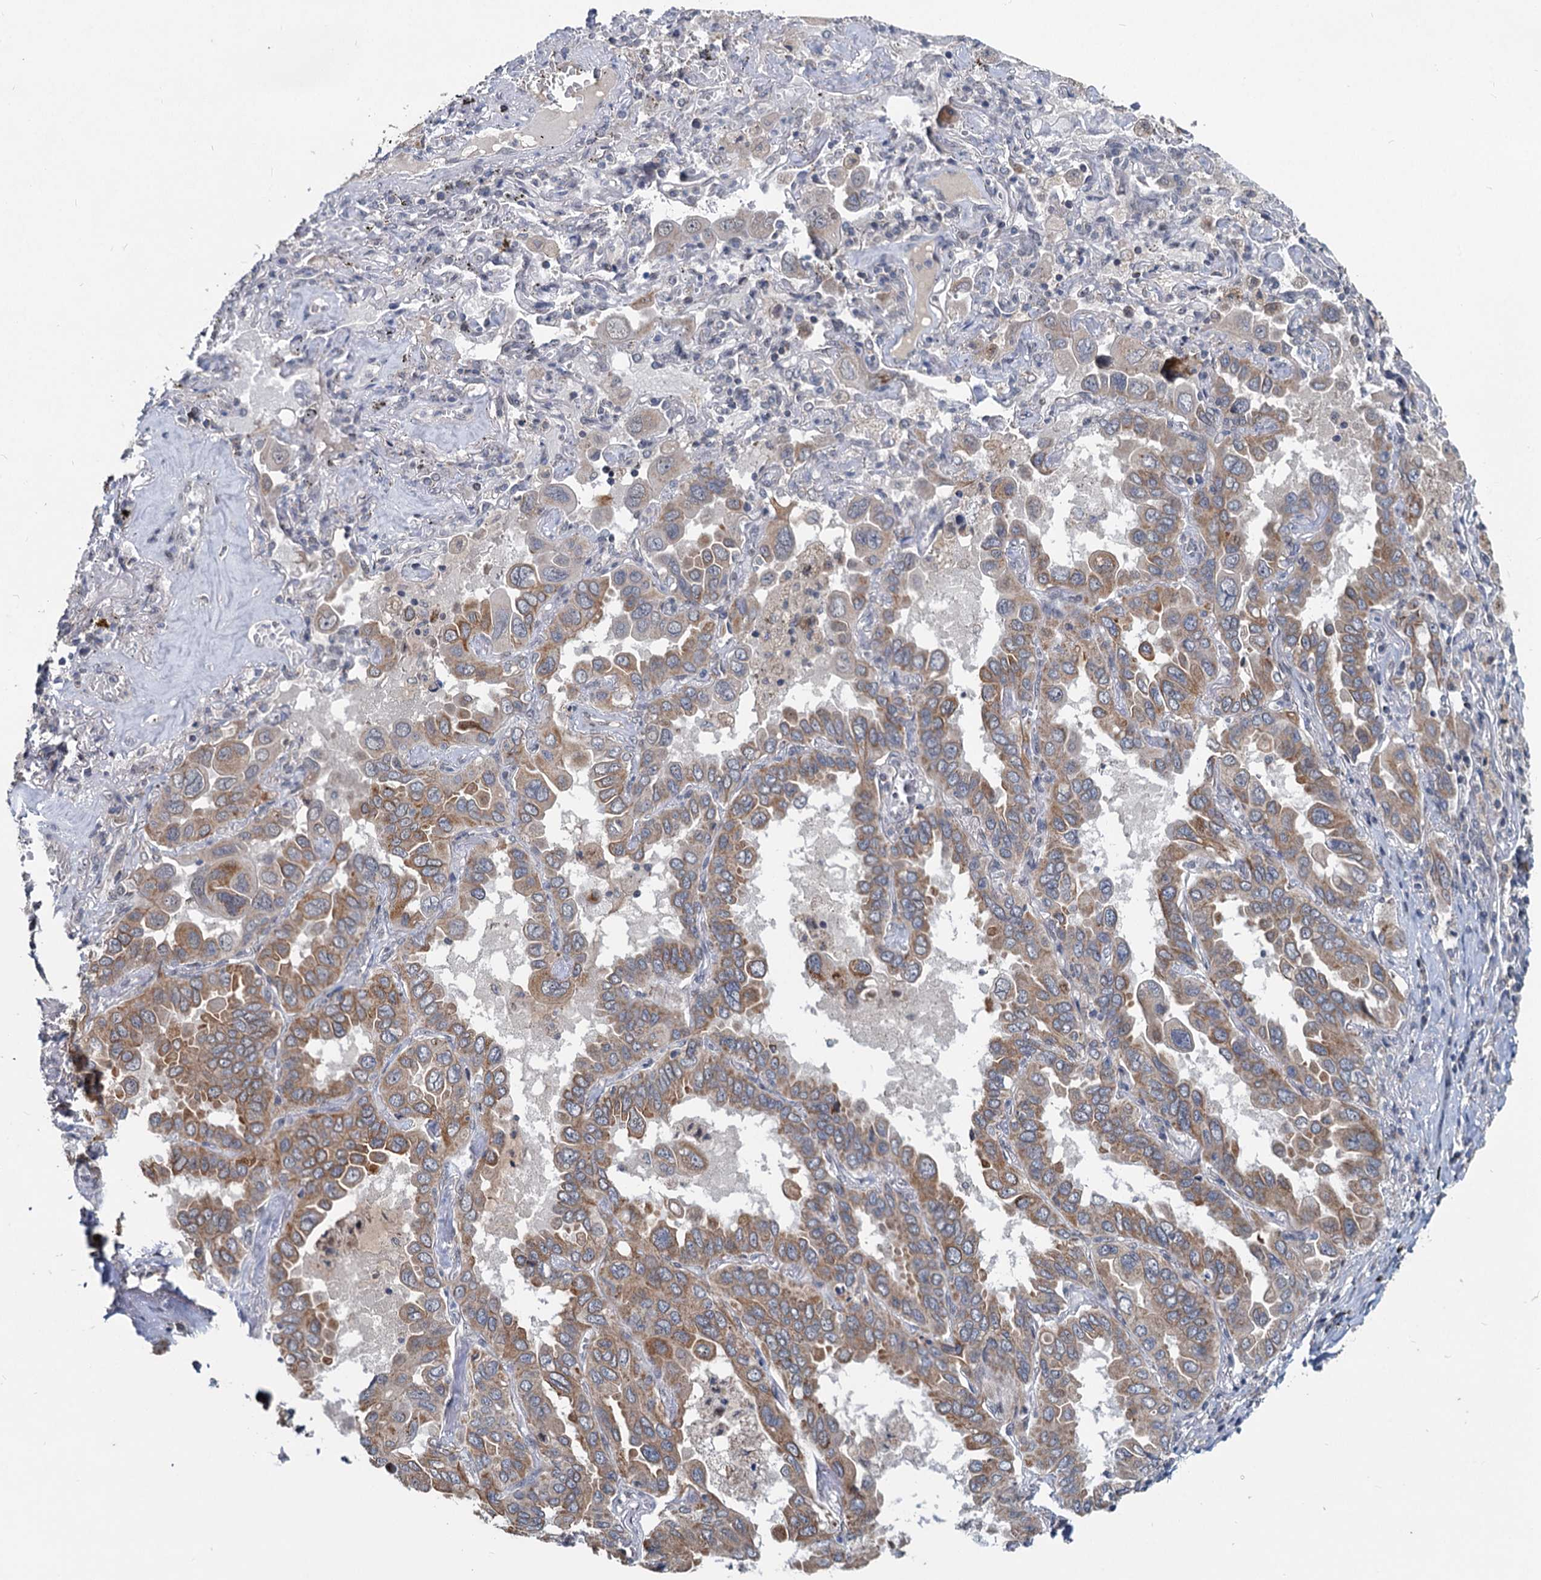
{"staining": {"intensity": "moderate", "quantity": ">75%", "location": "cytoplasmic/membranous"}, "tissue": "lung cancer", "cell_type": "Tumor cells", "image_type": "cancer", "snomed": [{"axis": "morphology", "description": "Adenocarcinoma, NOS"}, {"axis": "topography", "description": "Lung"}], "caption": "DAB immunohistochemical staining of lung cancer shows moderate cytoplasmic/membranous protein positivity in approximately >75% of tumor cells.", "gene": "RITA1", "patient": {"sex": "male", "age": 64}}